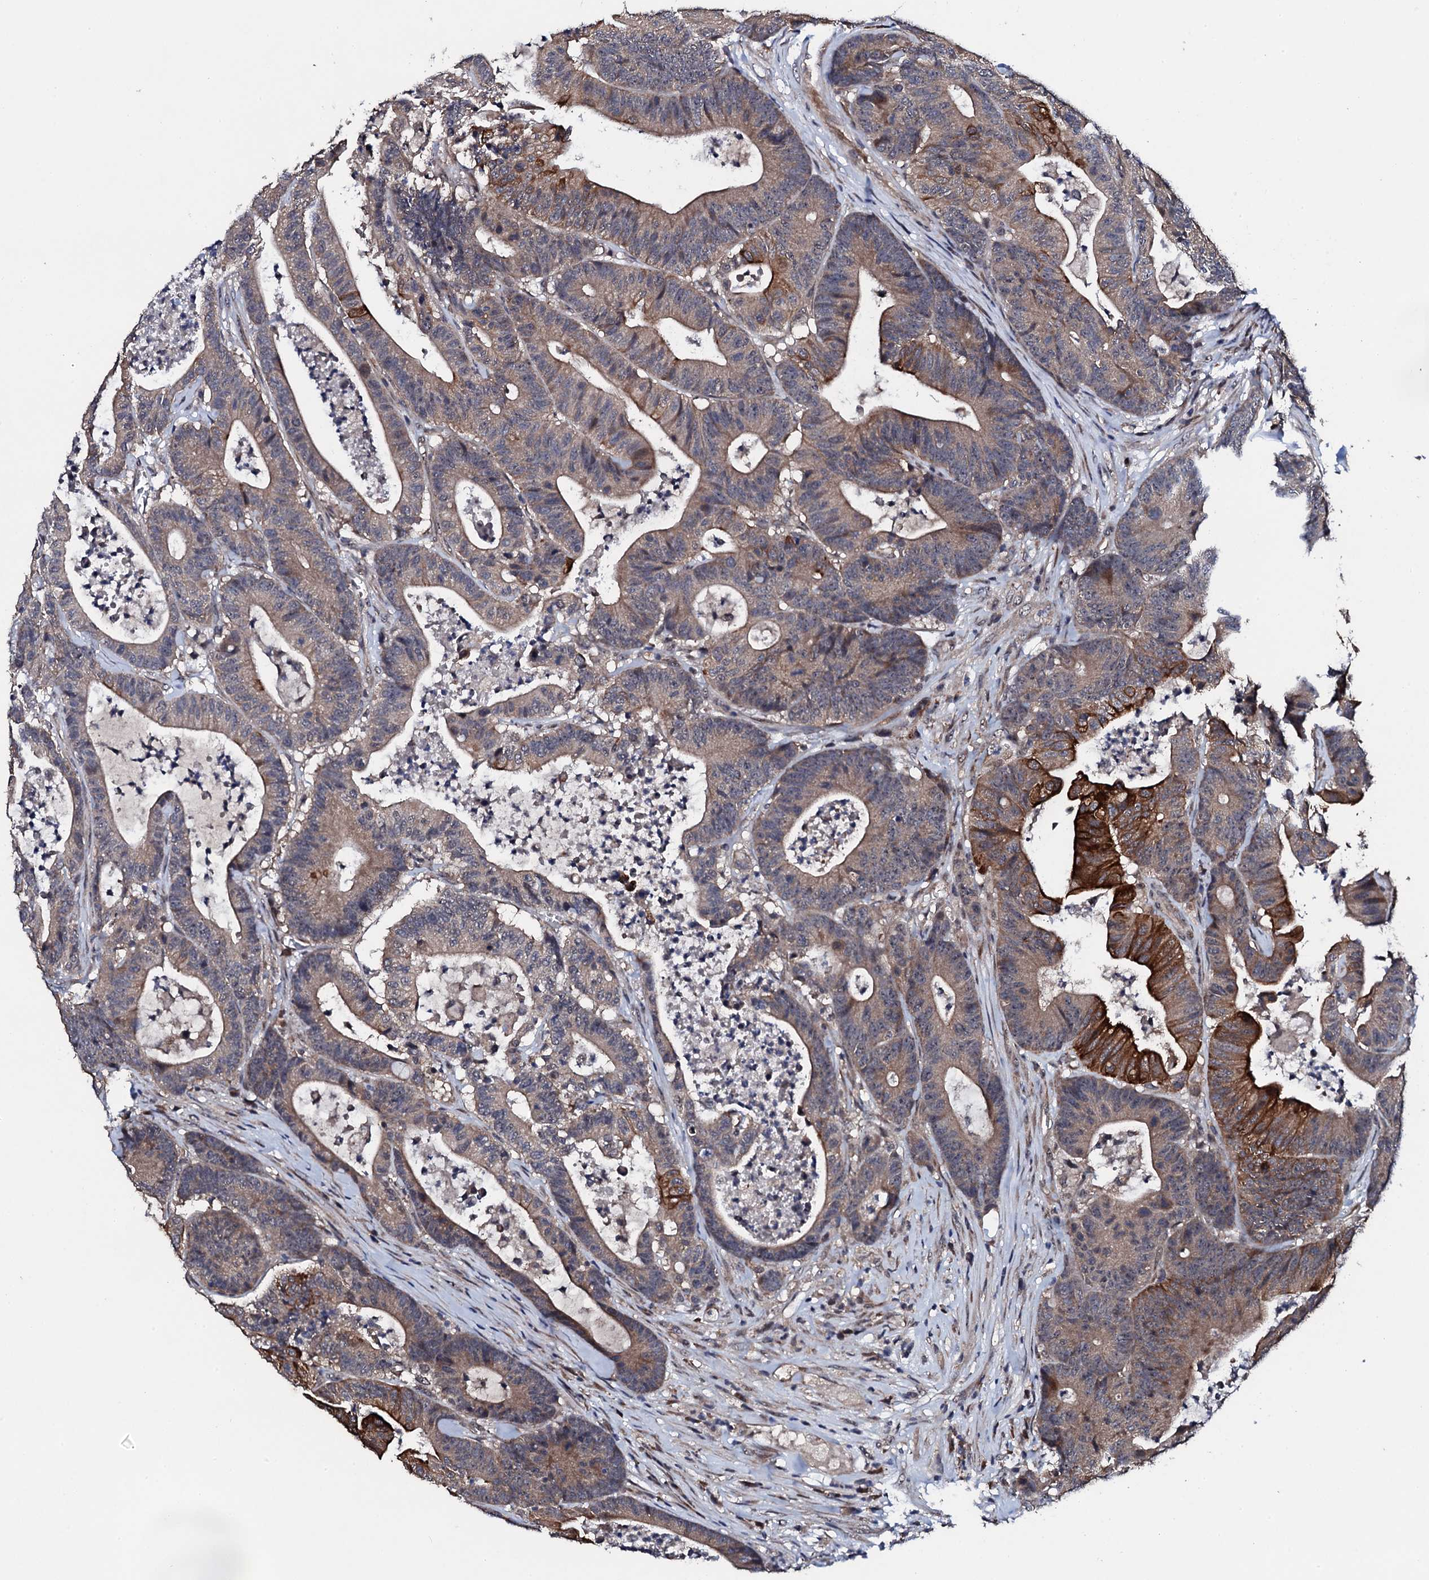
{"staining": {"intensity": "strong", "quantity": "<25%", "location": "cytoplasmic/membranous"}, "tissue": "colorectal cancer", "cell_type": "Tumor cells", "image_type": "cancer", "snomed": [{"axis": "morphology", "description": "Adenocarcinoma, NOS"}, {"axis": "topography", "description": "Colon"}], "caption": "Immunohistochemical staining of adenocarcinoma (colorectal) exhibits strong cytoplasmic/membranous protein staining in approximately <25% of tumor cells. (DAB (3,3'-diaminobenzidine) = brown stain, brightfield microscopy at high magnification).", "gene": "IP6K1", "patient": {"sex": "female", "age": 84}}